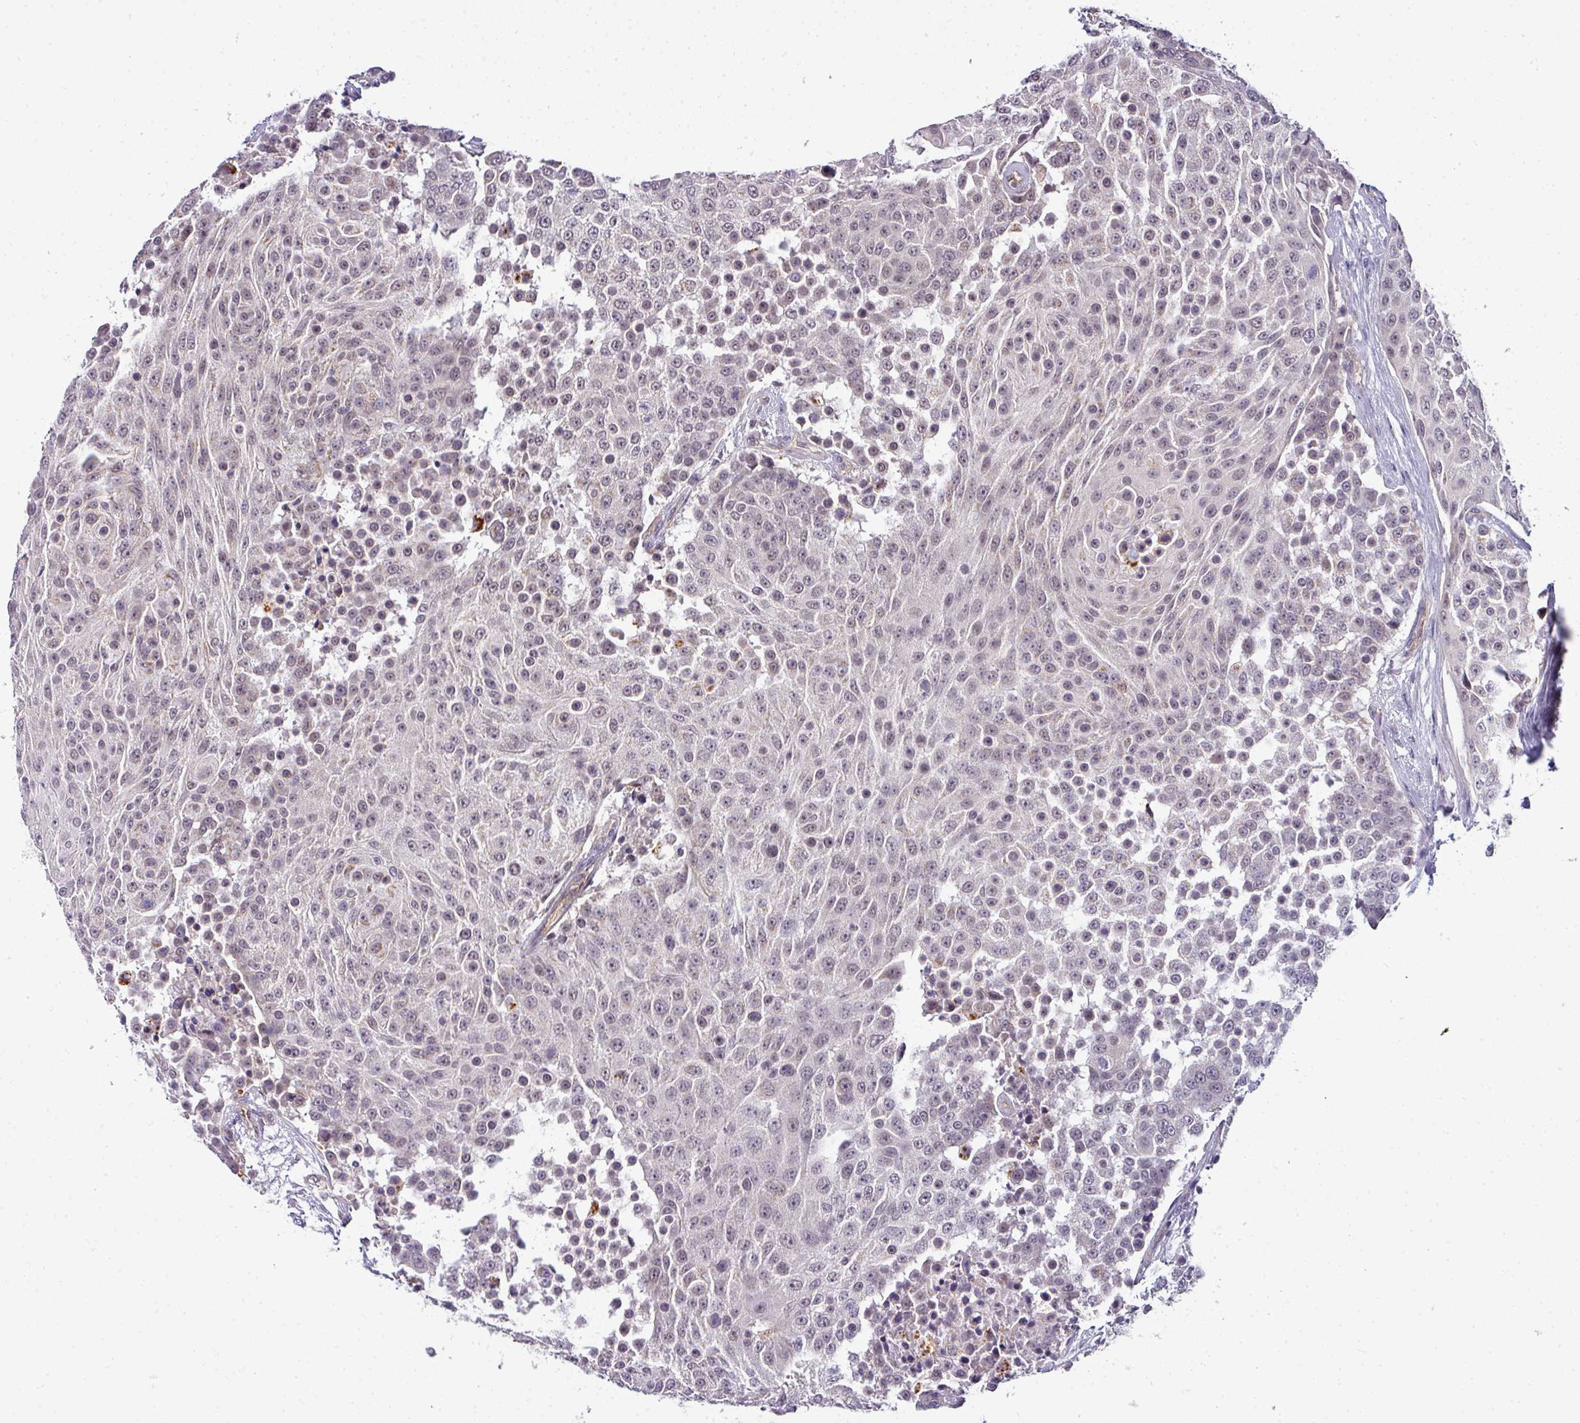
{"staining": {"intensity": "weak", "quantity": "<25%", "location": "nuclear"}, "tissue": "urothelial cancer", "cell_type": "Tumor cells", "image_type": "cancer", "snomed": [{"axis": "morphology", "description": "Urothelial carcinoma, High grade"}, {"axis": "topography", "description": "Urinary bladder"}], "caption": "High magnification brightfield microscopy of urothelial cancer stained with DAB (brown) and counterstained with hematoxylin (blue): tumor cells show no significant expression.", "gene": "NAPSA", "patient": {"sex": "female", "age": 63}}